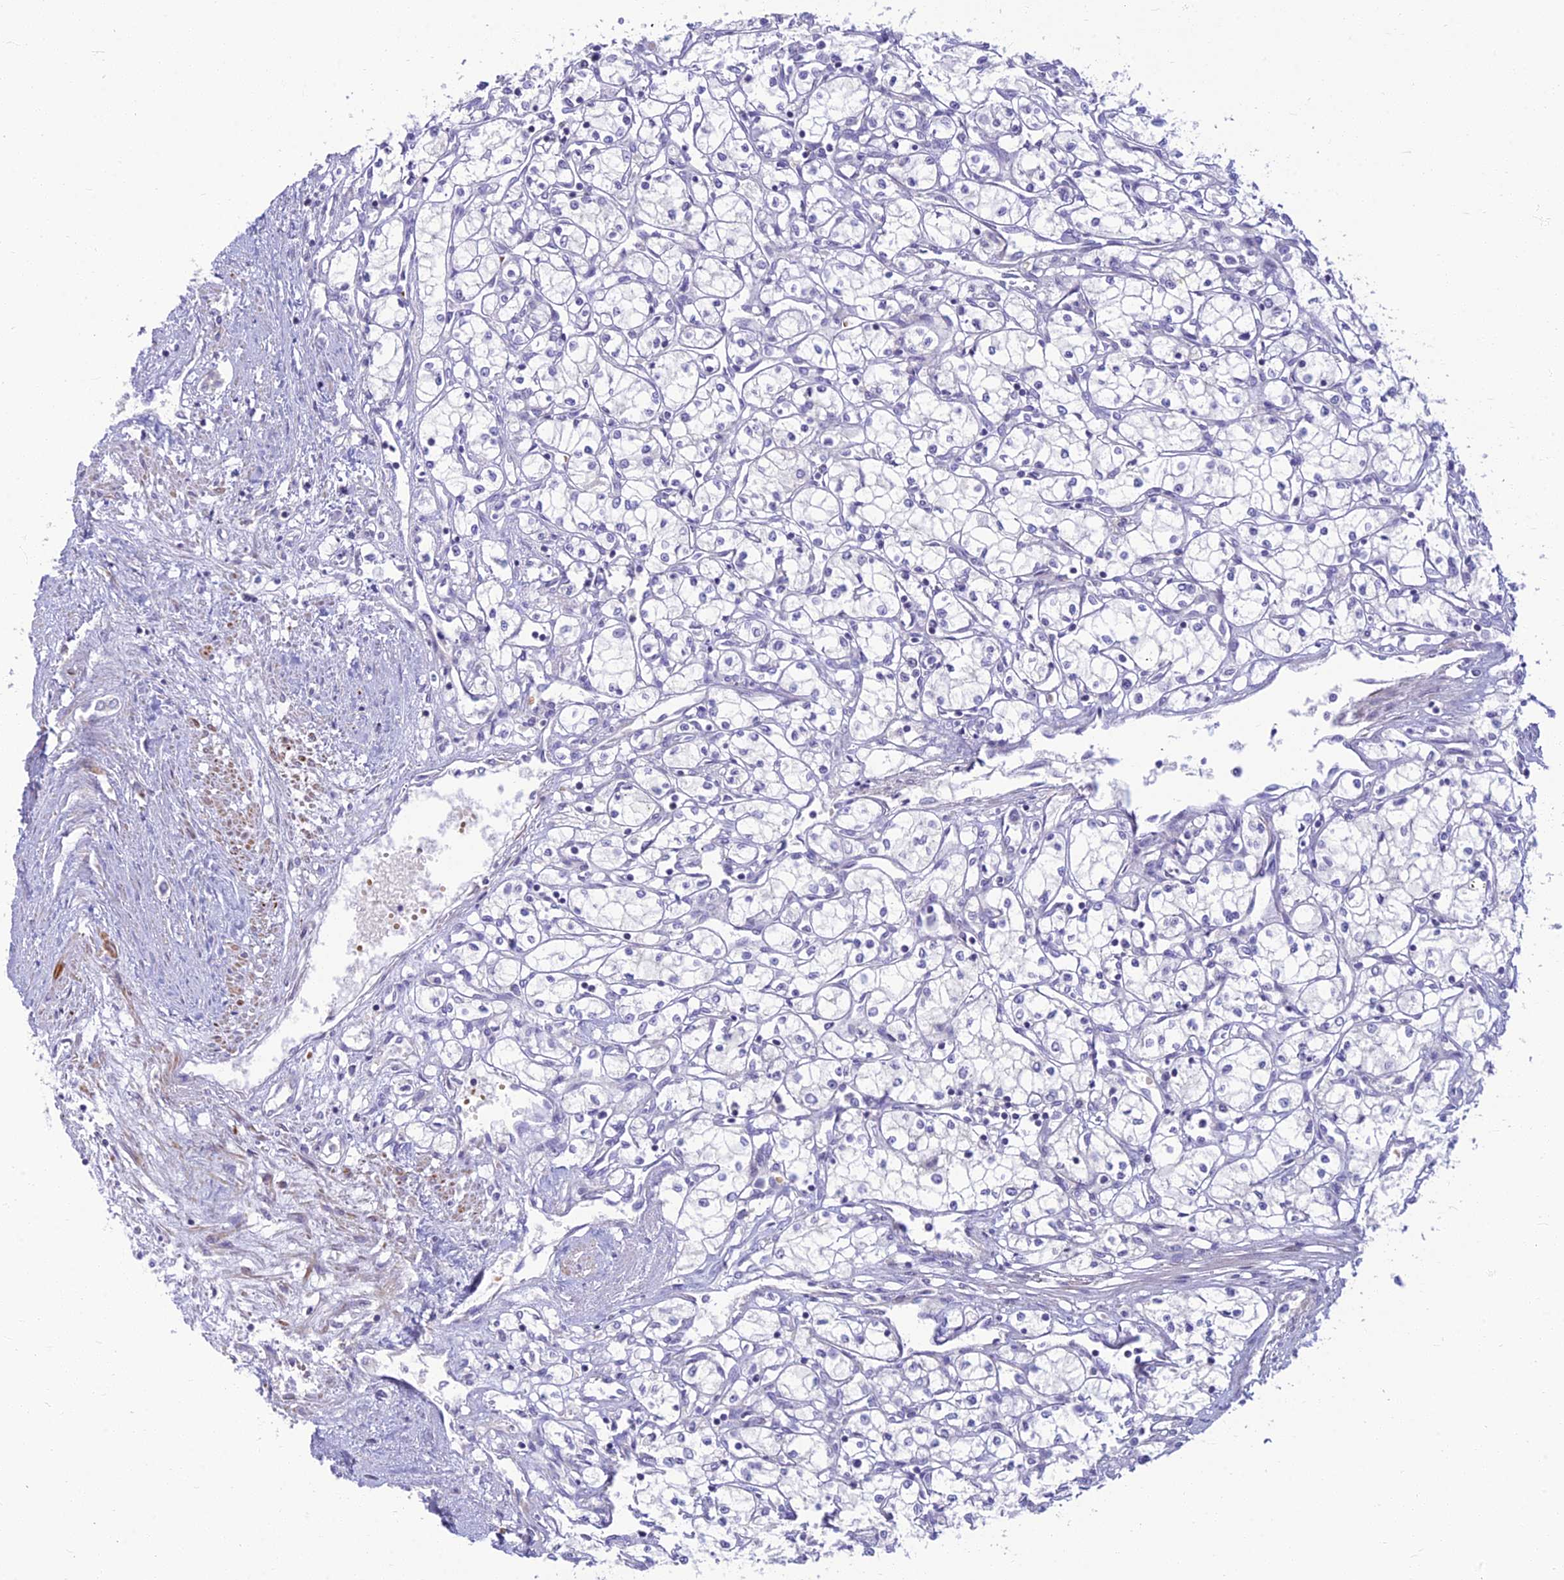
{"staining": {"intensity": "negative", "quantity": "none", "location": "none"}, "tissue": "renal cancer", "cell_type": "Tumor cells", "image_type": "cancer", "snomed": [{"axis": "morphology", "description": "Adenocarcinoma, NOS"}, {"axis": "topography", "description": "Kidney"}], "caption": "Histopathology image shows no protein positivity in tumor cells of renal cancer tissue. The staining was performed using DAB (3,3'-diaminobenzidine) to visualize the protein expression in brown, while the nuclei were stained in blue with hematoxylin (Magnification: 20x).", "gene": "CLIP4", "patient": {"sex": "male", "age": 59}}